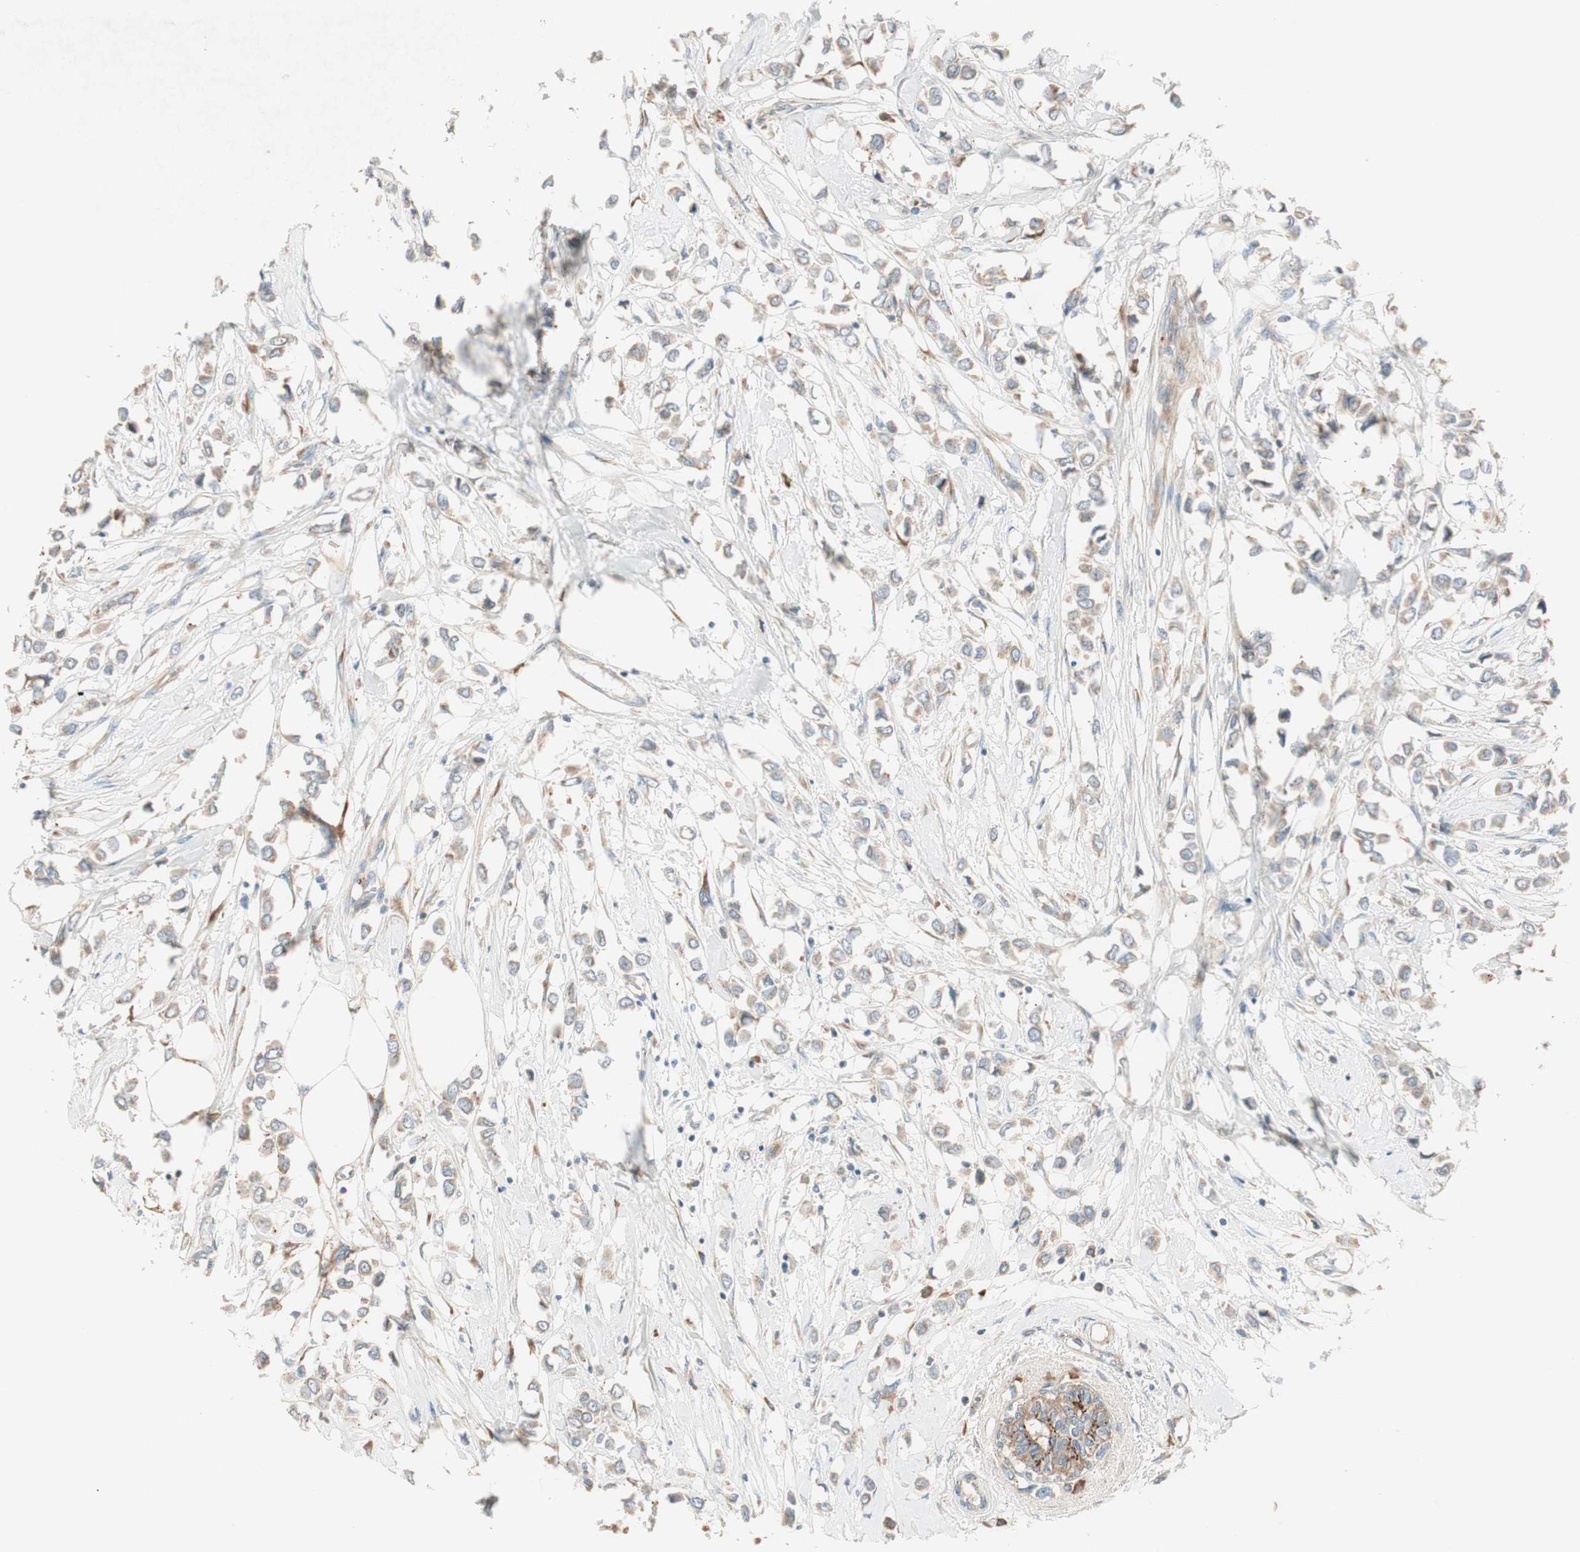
{"staining": {"intensity": "moderate", "quantity": ">75%", "location": "cytoplasmic/membranous"}, "tissue": "breast cancer", "cell_type": "Tumor cells", "image_type": "cancer", "snomed": [{"axis": "morphology", "description": "Lobular carcinoma"}, {"axis": "topography", "description": "Breast"}], "caption": "The photomicrograph demonstrates immunohistochemical staining of breast cancer (lobular carcinoma). There is moderate cytoplasmic/membranous positivity is seen in about >75% of tumor cells.", "gene": "RPL23", "patient": {"sex": "female", "age": 51}}